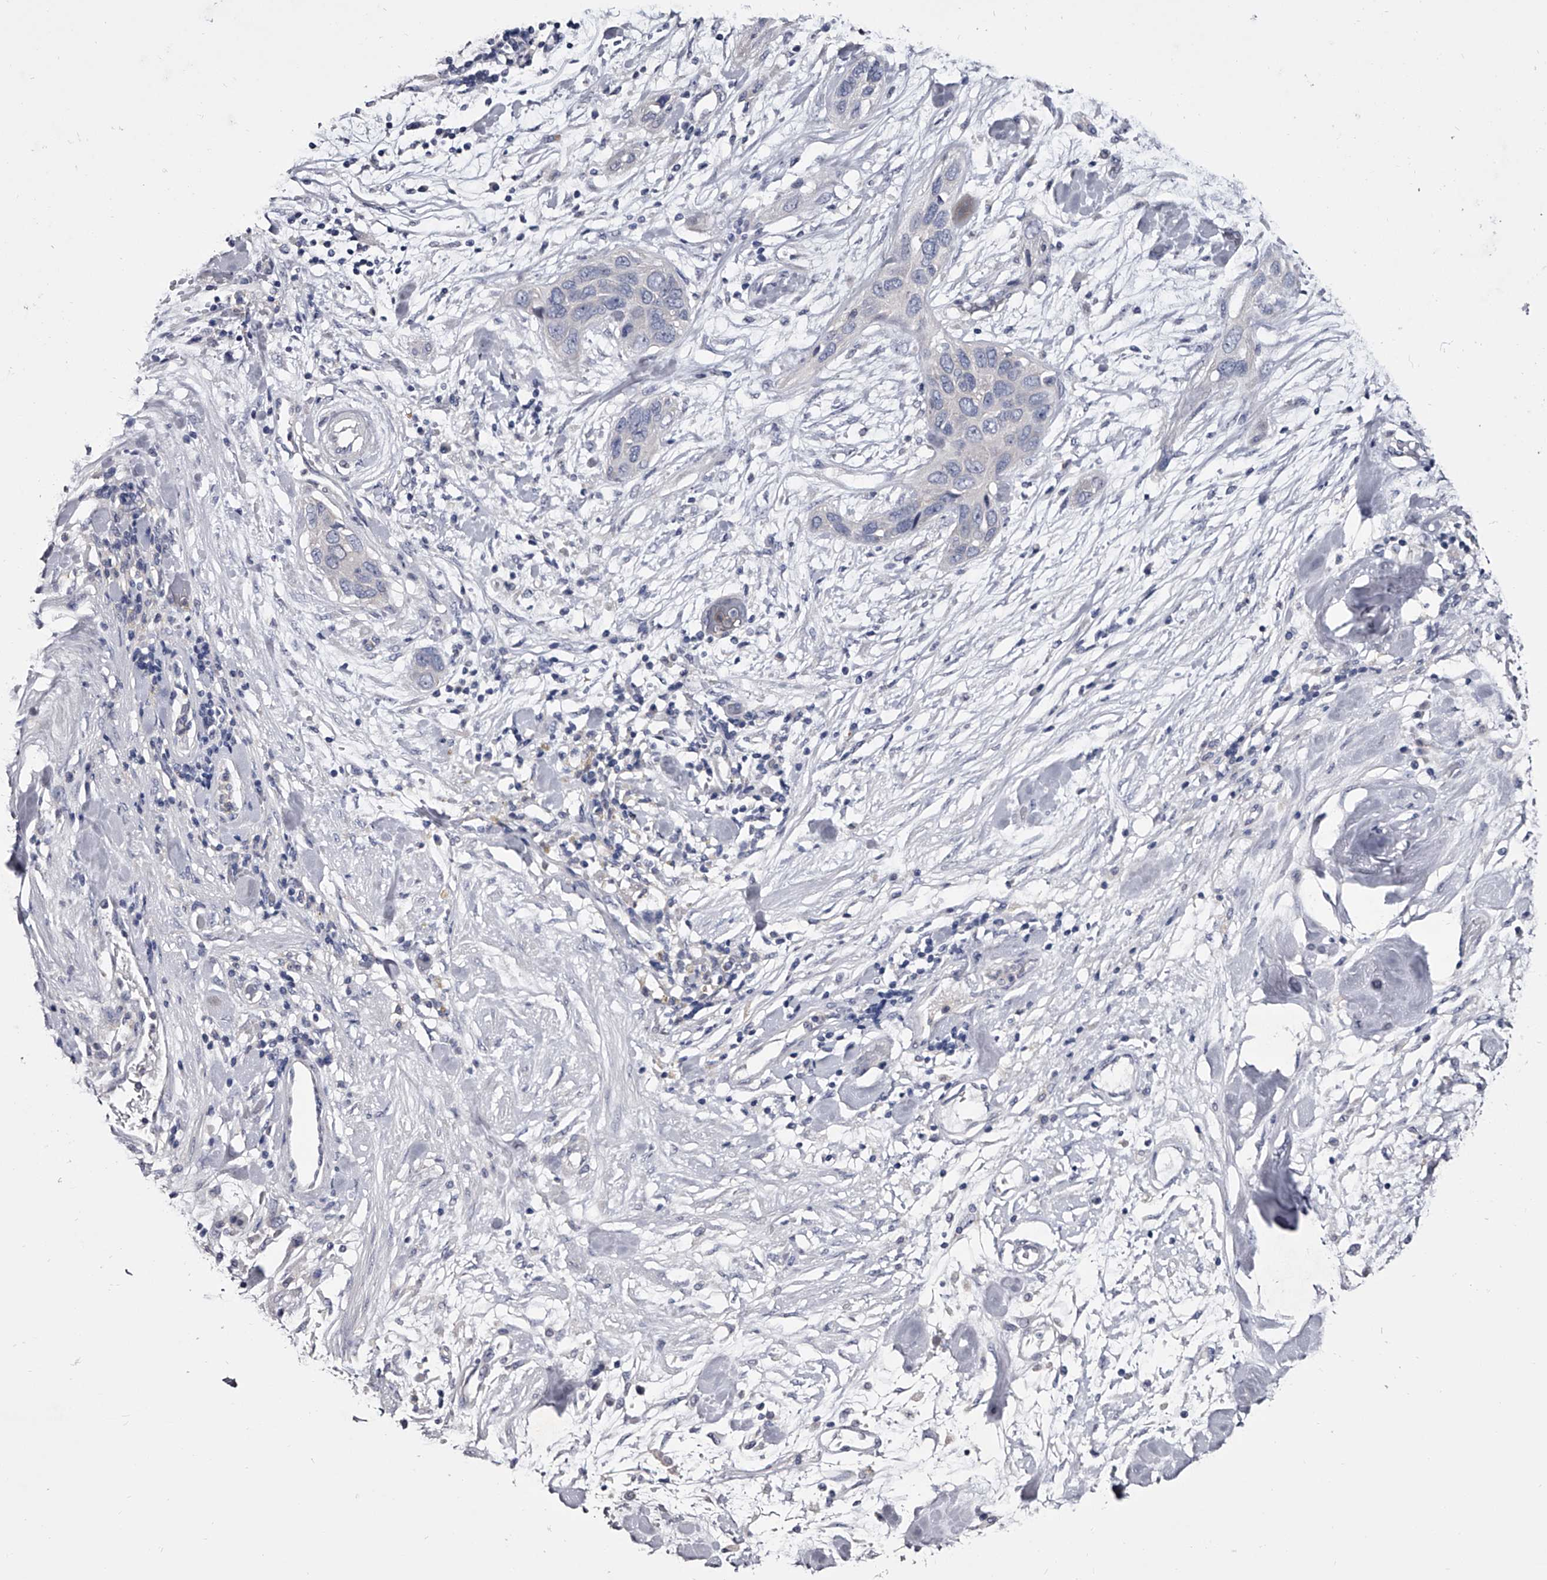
{"staining": {"intensity": "negative", "quantity": "none", "location": "none"}, "tissue": "pancreatic cancer", "cell_type": "Tumor cells", "image_type": "cancer", "snomed": [{"axis": "morphology", "description": "Adenocarcinoma, NOS"}, {"axis": "topography", "description": "Pancreas"}], "caption": "Tumor cells are negative for protein expression in human pancreatic adenocarcinoma.", "gene": "GAPVD1", "patient": {"sex": "female", "age": 60}}